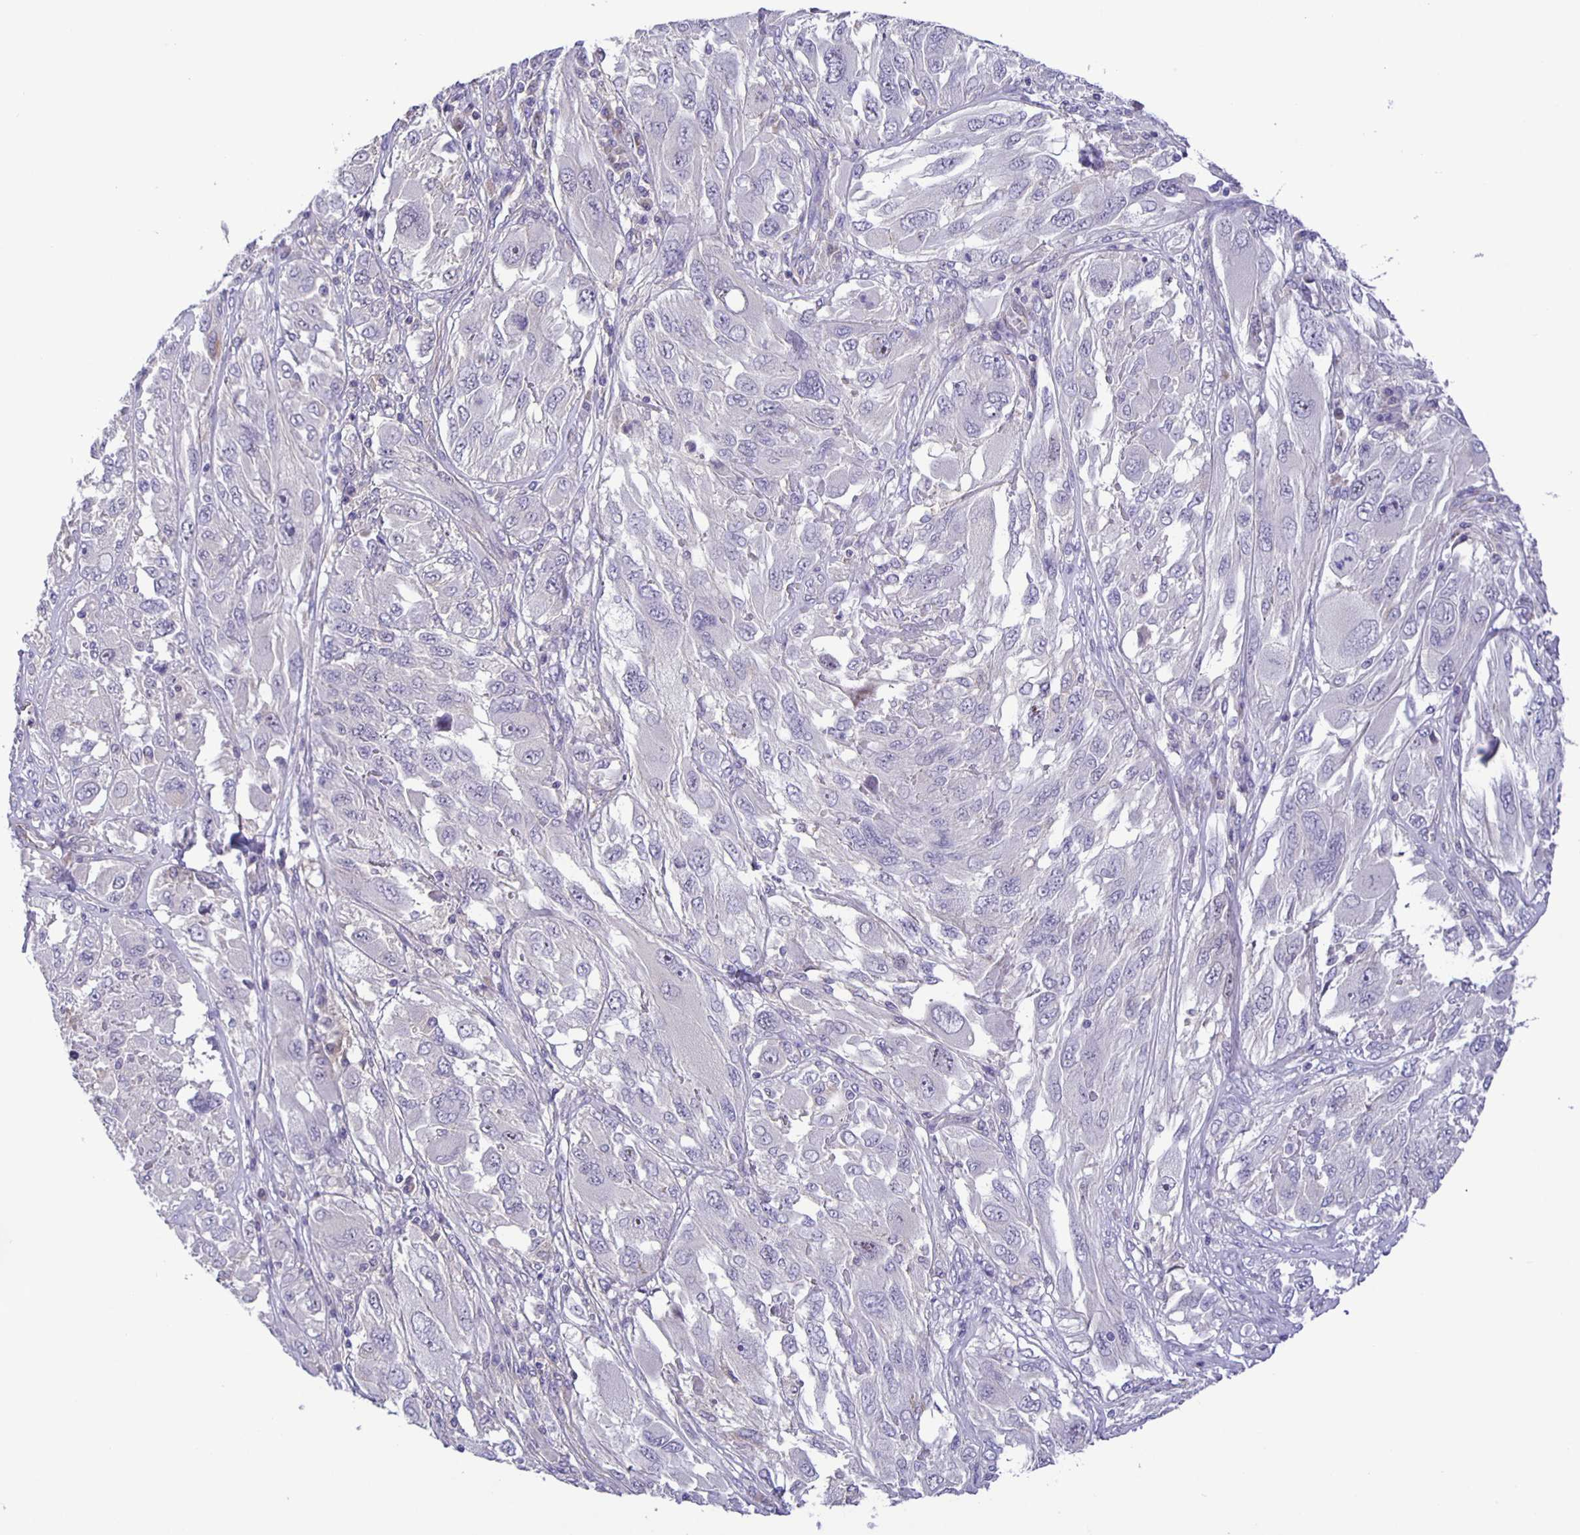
{"staining": {"intensity": "negative", "quantity": "none", "location": "none"}, "tissue": "melanoma", "cell_type": "Tumor cells", "image_type": "cancer", "snomed": [{"axis": "morphology", "description": "Malignant melanoma, NOS"}, {"axis": "topography", "description": "Skin"}], "caption": "Image shows no protein staining in tumor cells of malignant melanoma tissue.", "gene": "JMJD4", "patient": {"sex": "female", "age": 91}}